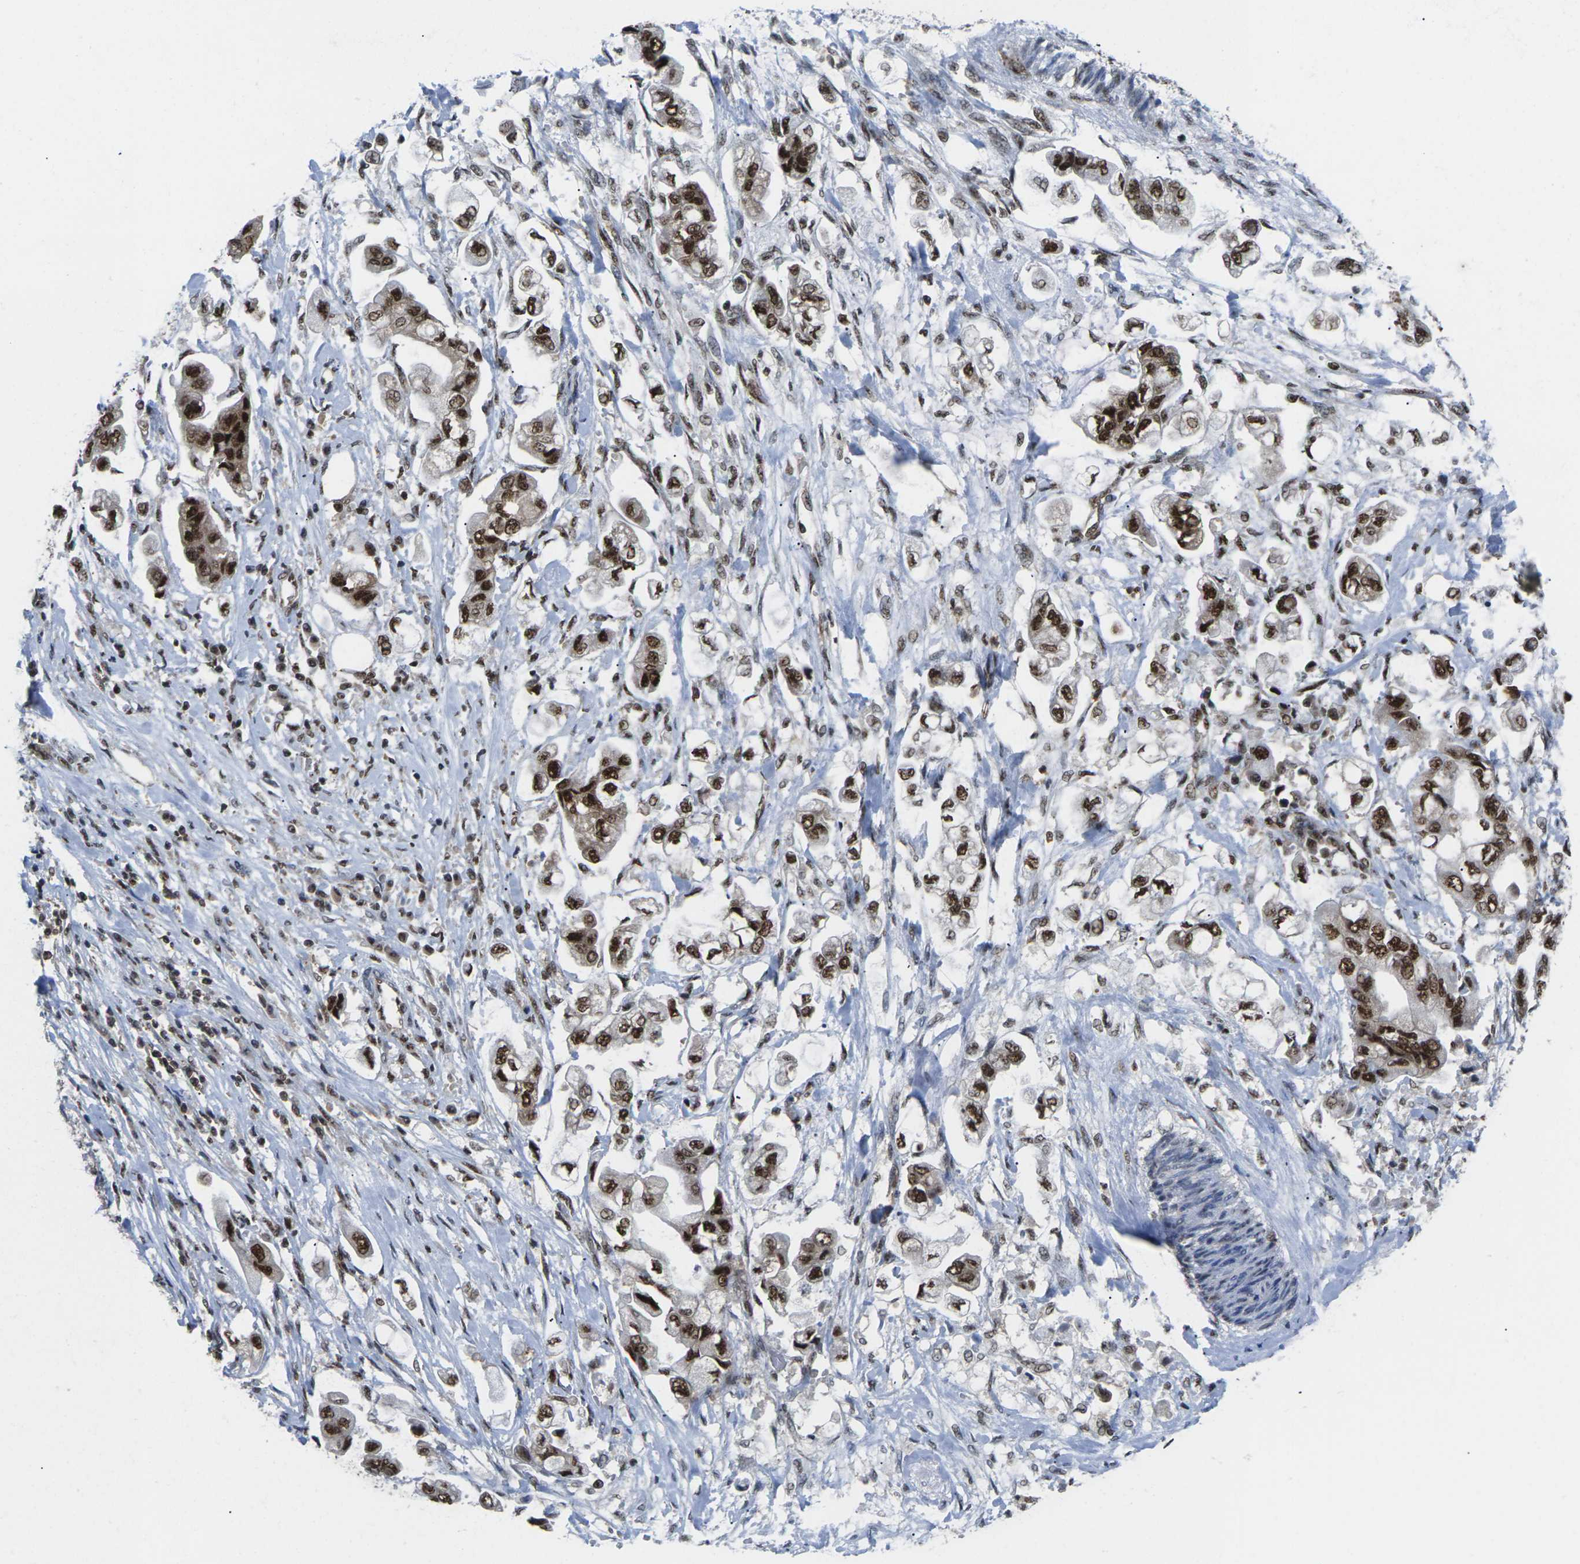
{"staining": {"intensity": "strong", "quantity": ">75%", "location": "nuclear"}, "tissue": "stomach cancer", "cell_type": "Tumor cells", "image_type": "cancer", "snomed": [{"axis": "morphology", "description": "Adenocarcinoma, NOS"}, {"axis": "topography", "description": "Stomach"}], "caption": "Immunohistochemistry photomicrograph of neoplastic tissue: human stomach adenocarcinoma stained using IHC shows high levels of strong protein expression localized specifically in the nuclear of tumor cells, appearing as a nuclear brown color.", "gene": "MAGOH", "patient": {"sex": "male", "age": 62}}